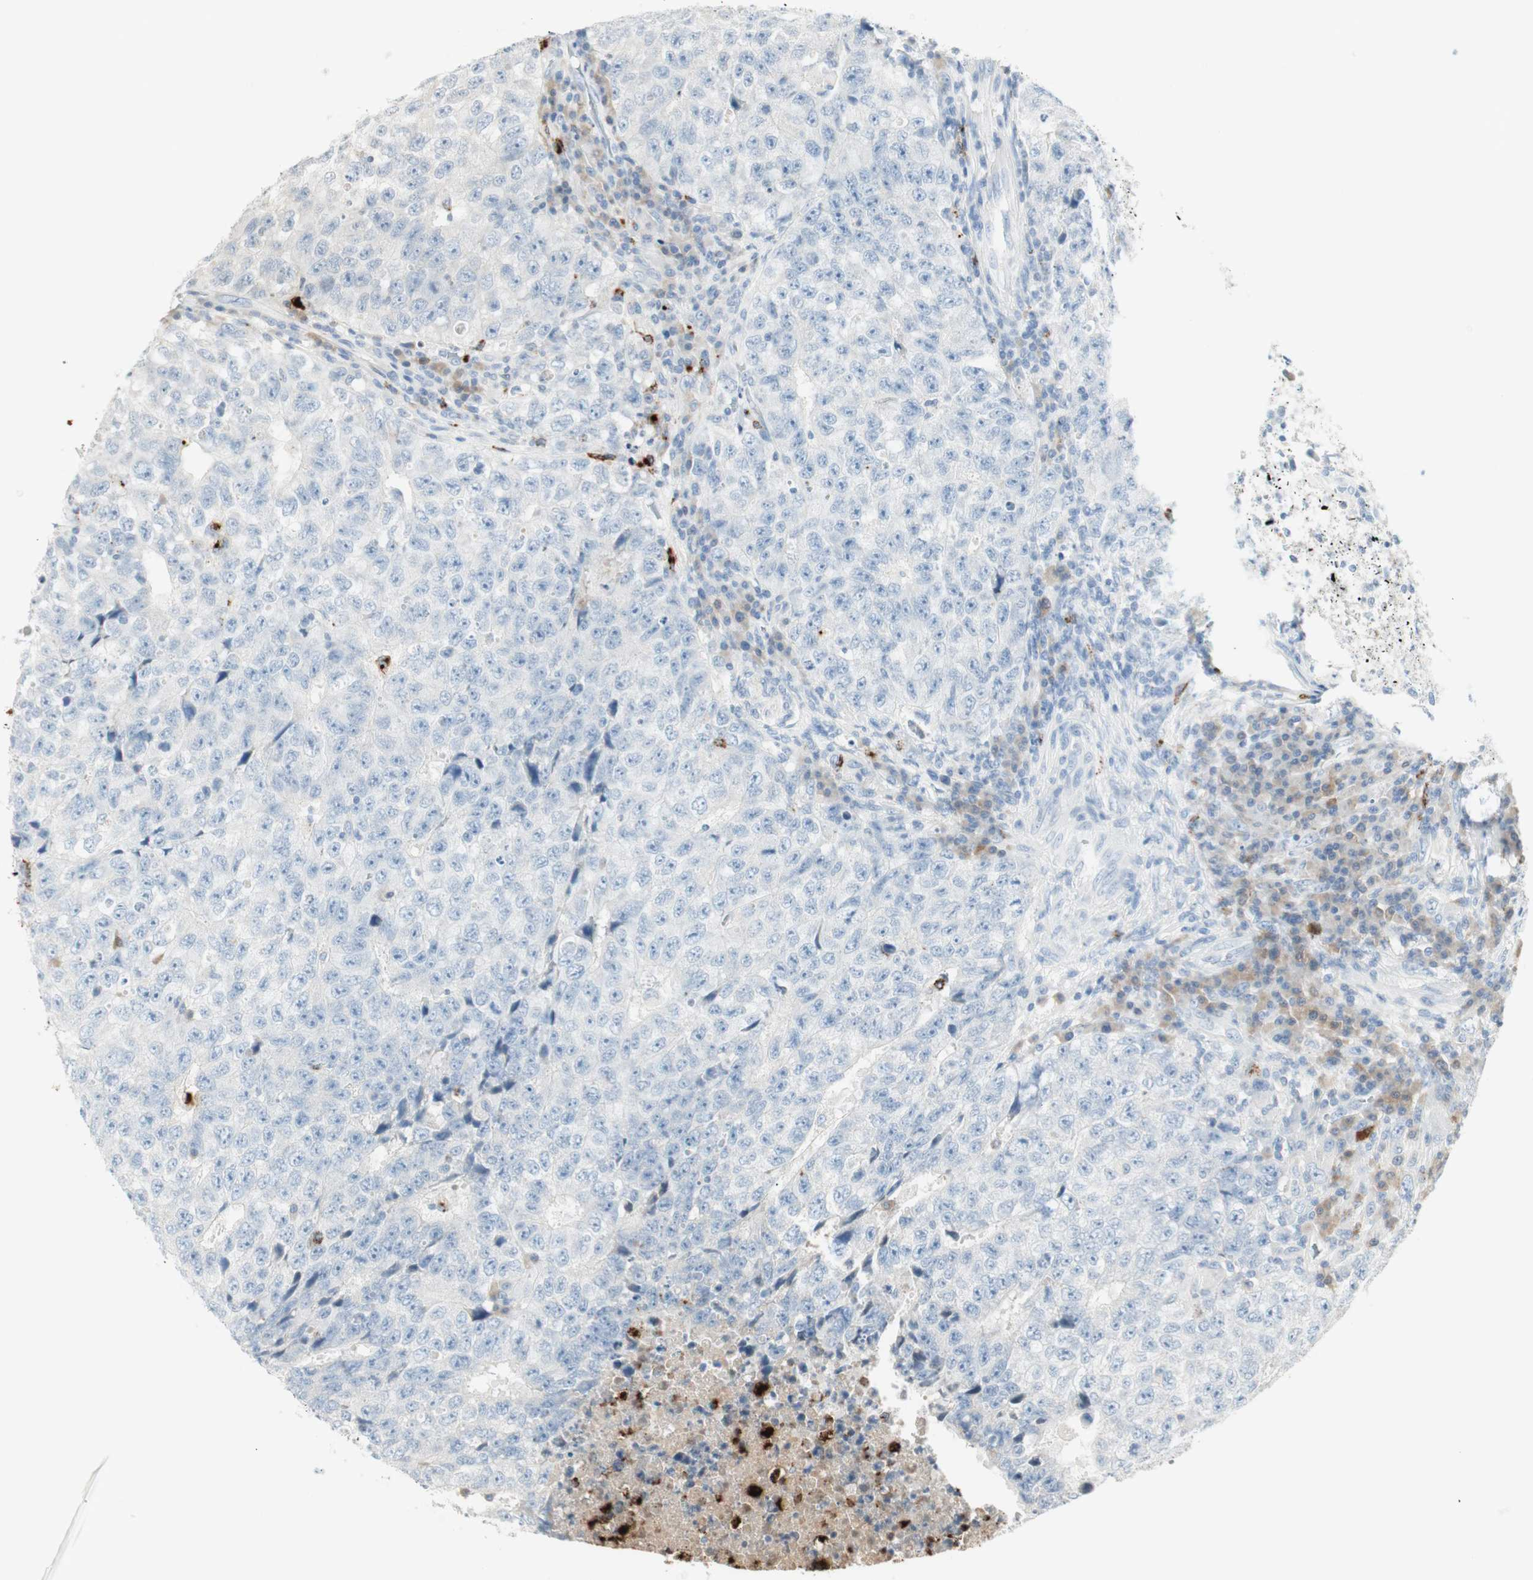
{"staining": {"intensity": "negative", "quantity": "none", "location": "none"}, "tissue": "testis cancer", "cell_type": "Tumor cells", "image_type": "cancer", "snomed": [{"axis": "morphology", "description": "Necrosis, NOS"}, {"axis": "morphology", "description": "Carcinoma, Embryonal, NOS"}, {"axis": "topography", "description": "Testis"}], "caption": "There is no significant expression in tumor cells of embryonal carcinoma (testis).", "gene": "PRTN3", "patient": {"sex": "male", "age": 19}}